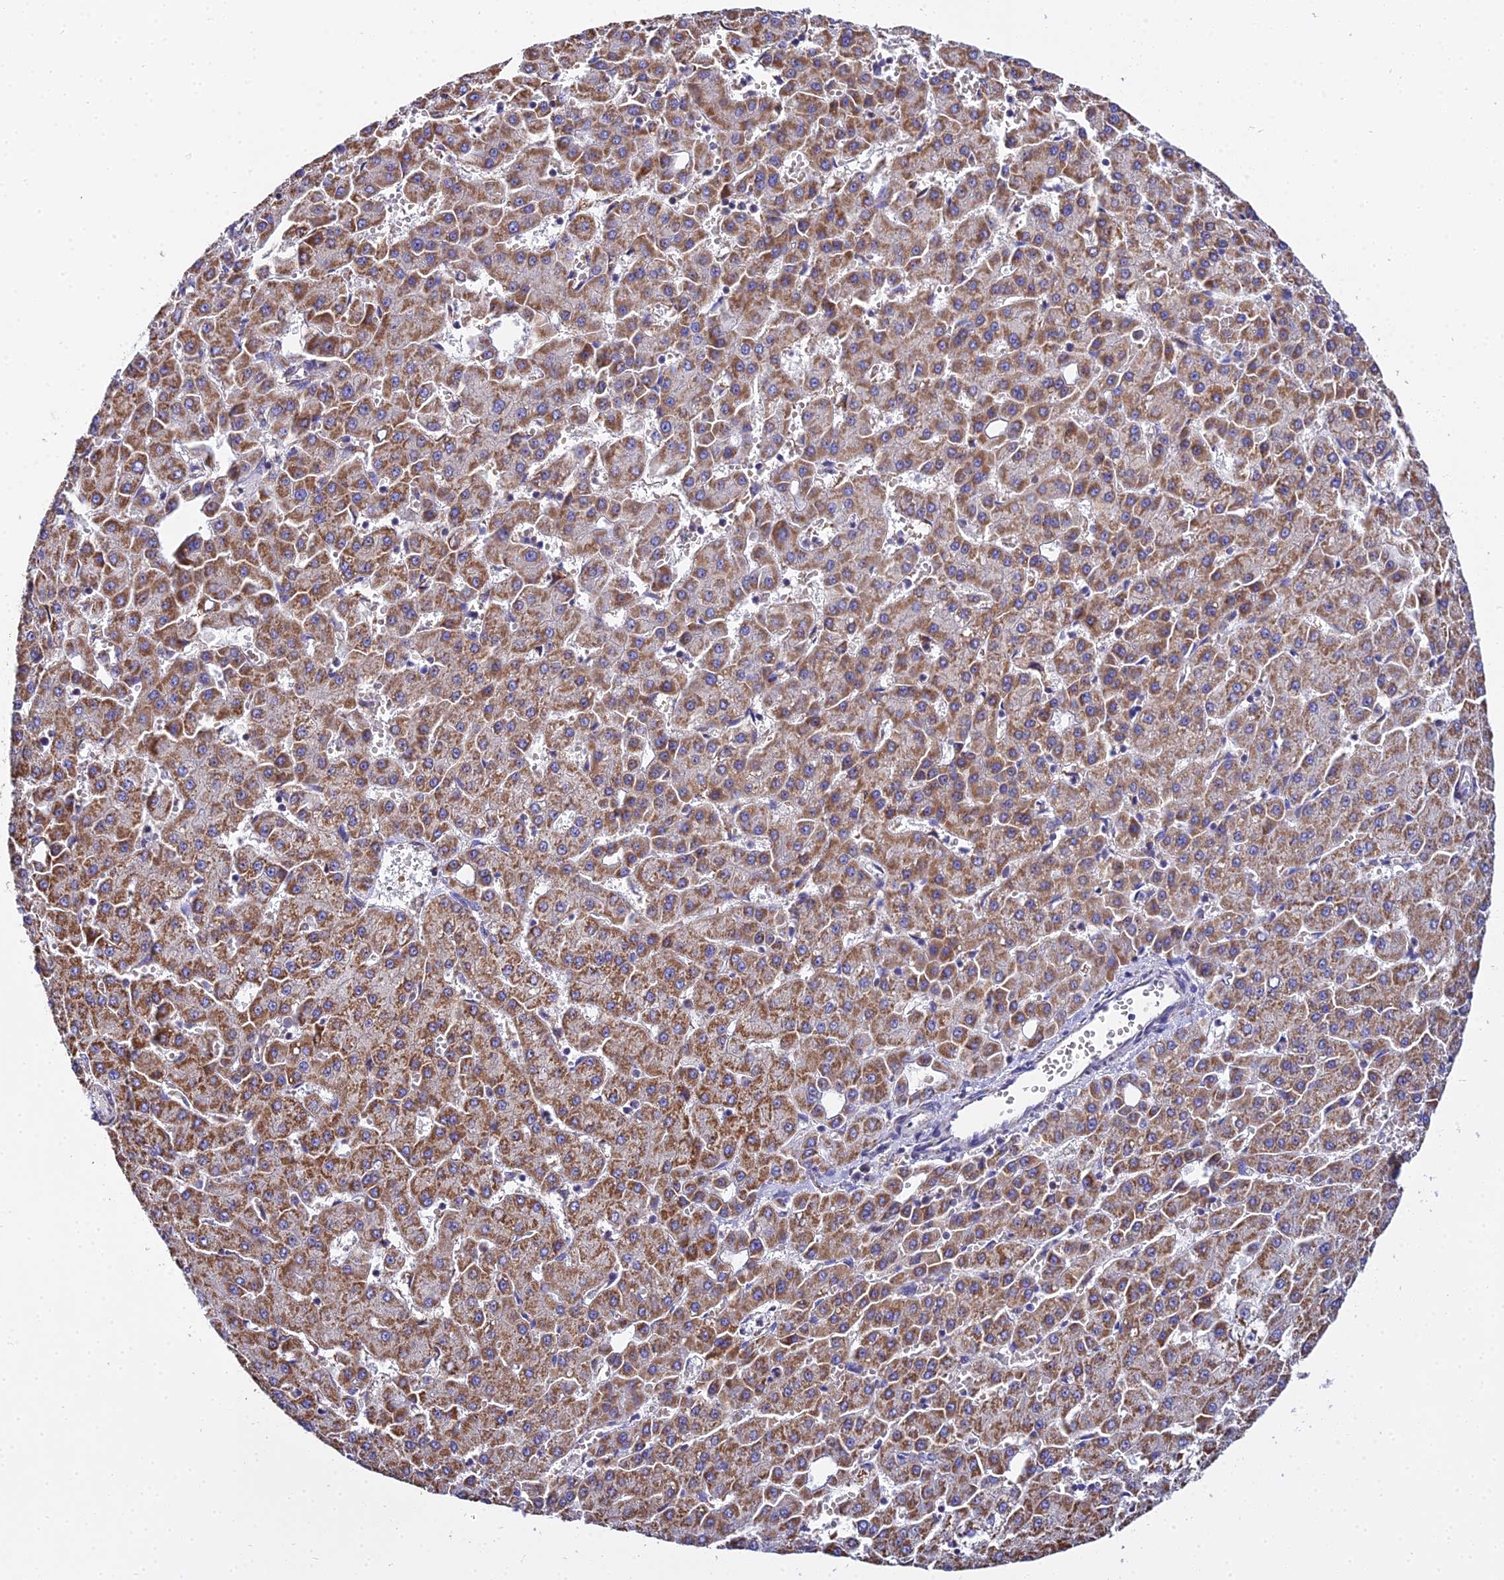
{"staining": {"intensity": "moderate", "quantity": ">75%", "location": "cytoplasmic/membranous"}, "tissue": "liver cancer", "cell_type": "Tumor cells", "image_type": "cancer", "snomed": [{"axis": "morphology", "description": "Carcinoma, Hepatocellular, NOS"}, {"axis": "topography", "description": "Liver"}], "caption": "Tumor cells display medium levels of moderate cytoplasmic/membranous staining in about >75% of cells in liver cancer (hepatocellular carcinoma).", "gene": "TYW5", "patient": {"sex": "male", "age": 47}}